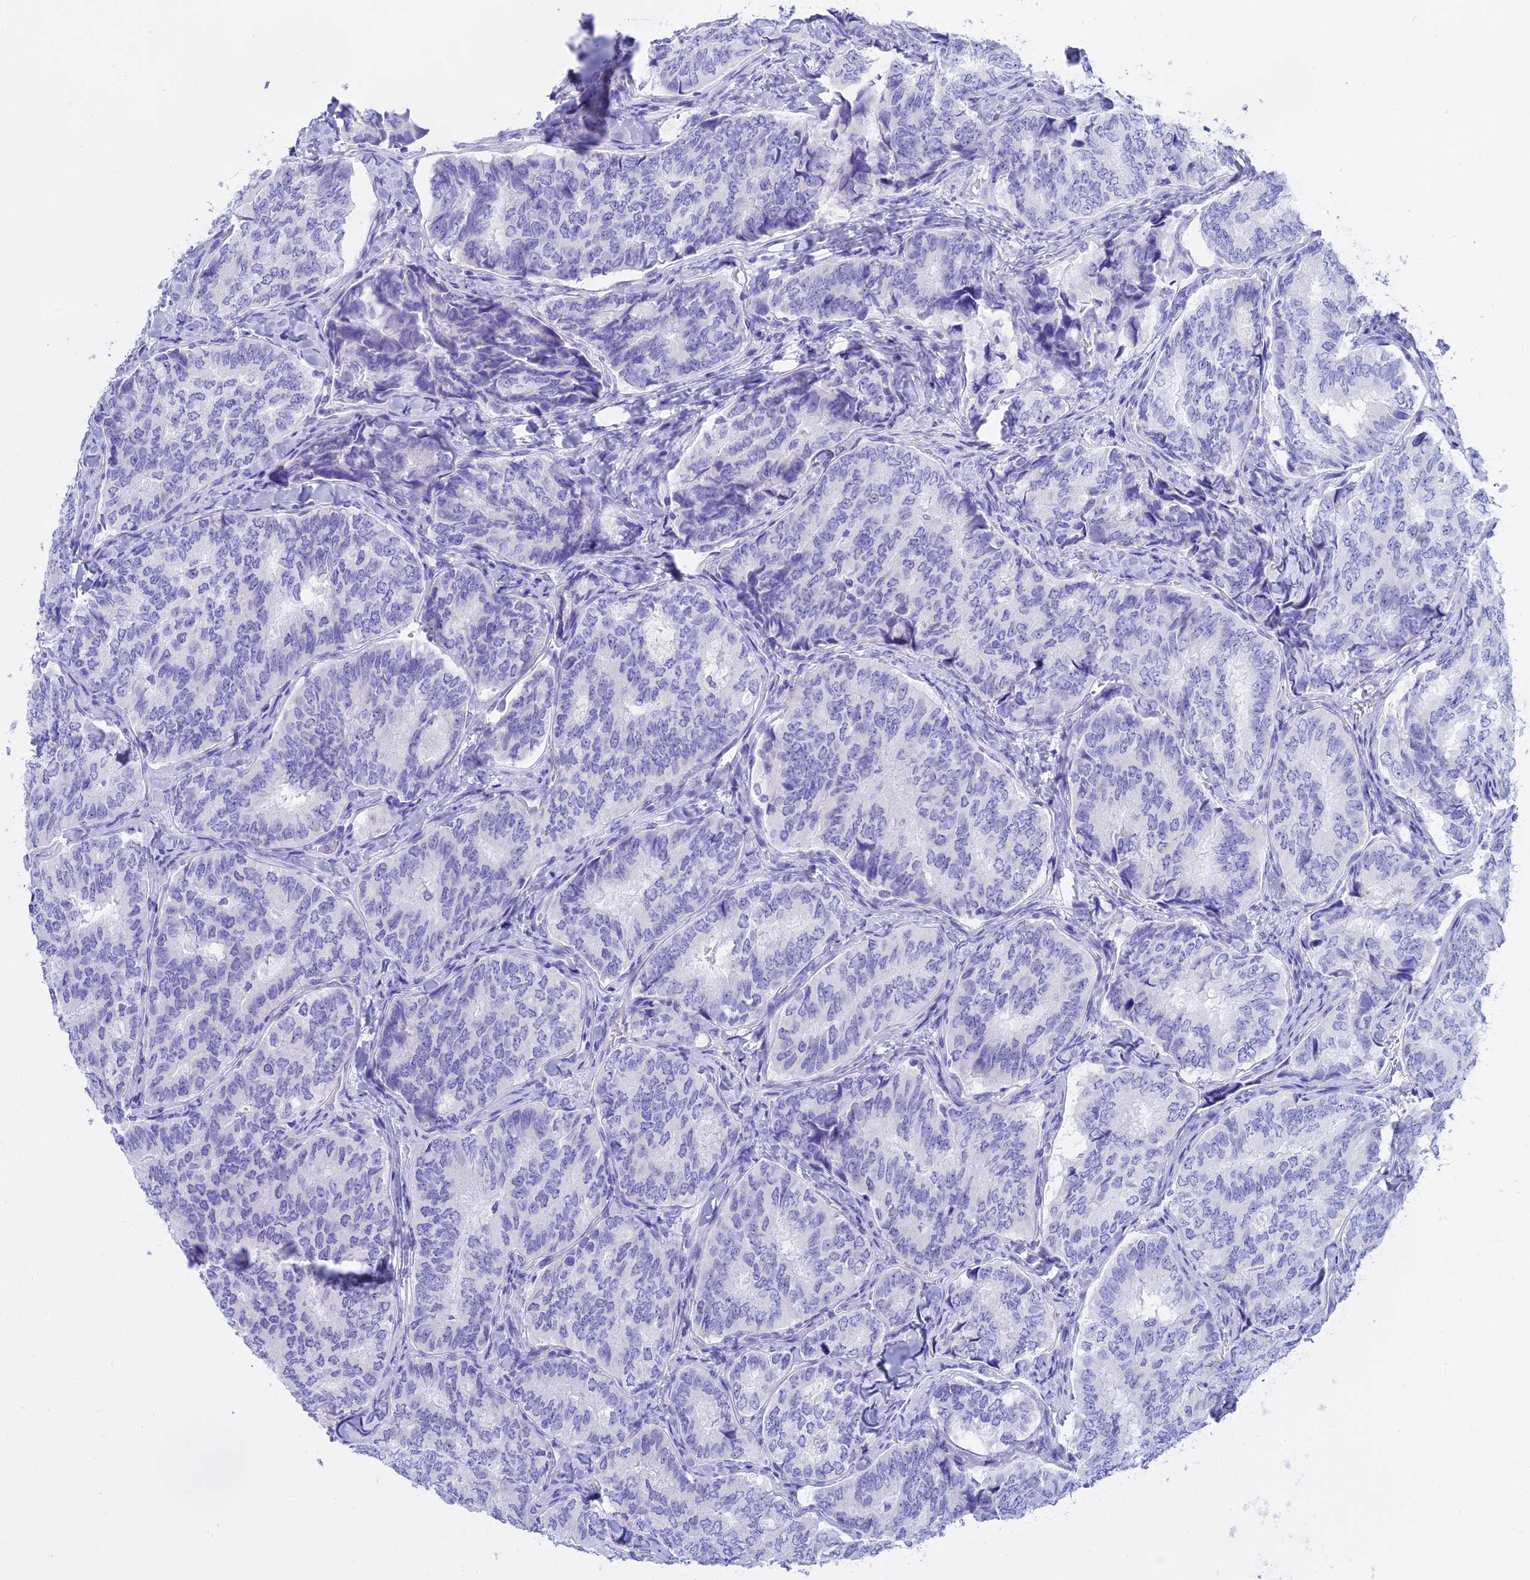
{"staining": {"intensity": "negative", "quantity": "none", "location": "none"}, "tissue": "thyroid cancer", "cell_type": "Tumor cells", "image_type": "cancer", "snomed": [{"axis": "morphology", "description": "Papillary adenocarcinoma, NOS"}, {"axis": "topography", "description": "Thyroid gland"}], "caption": "Tumor cells are negative for brown protein staining in thyroid cancer (papillary adenocarcinoma).", "gene": "ISCA1", "patient": {"sex": "female", "age": 35}}